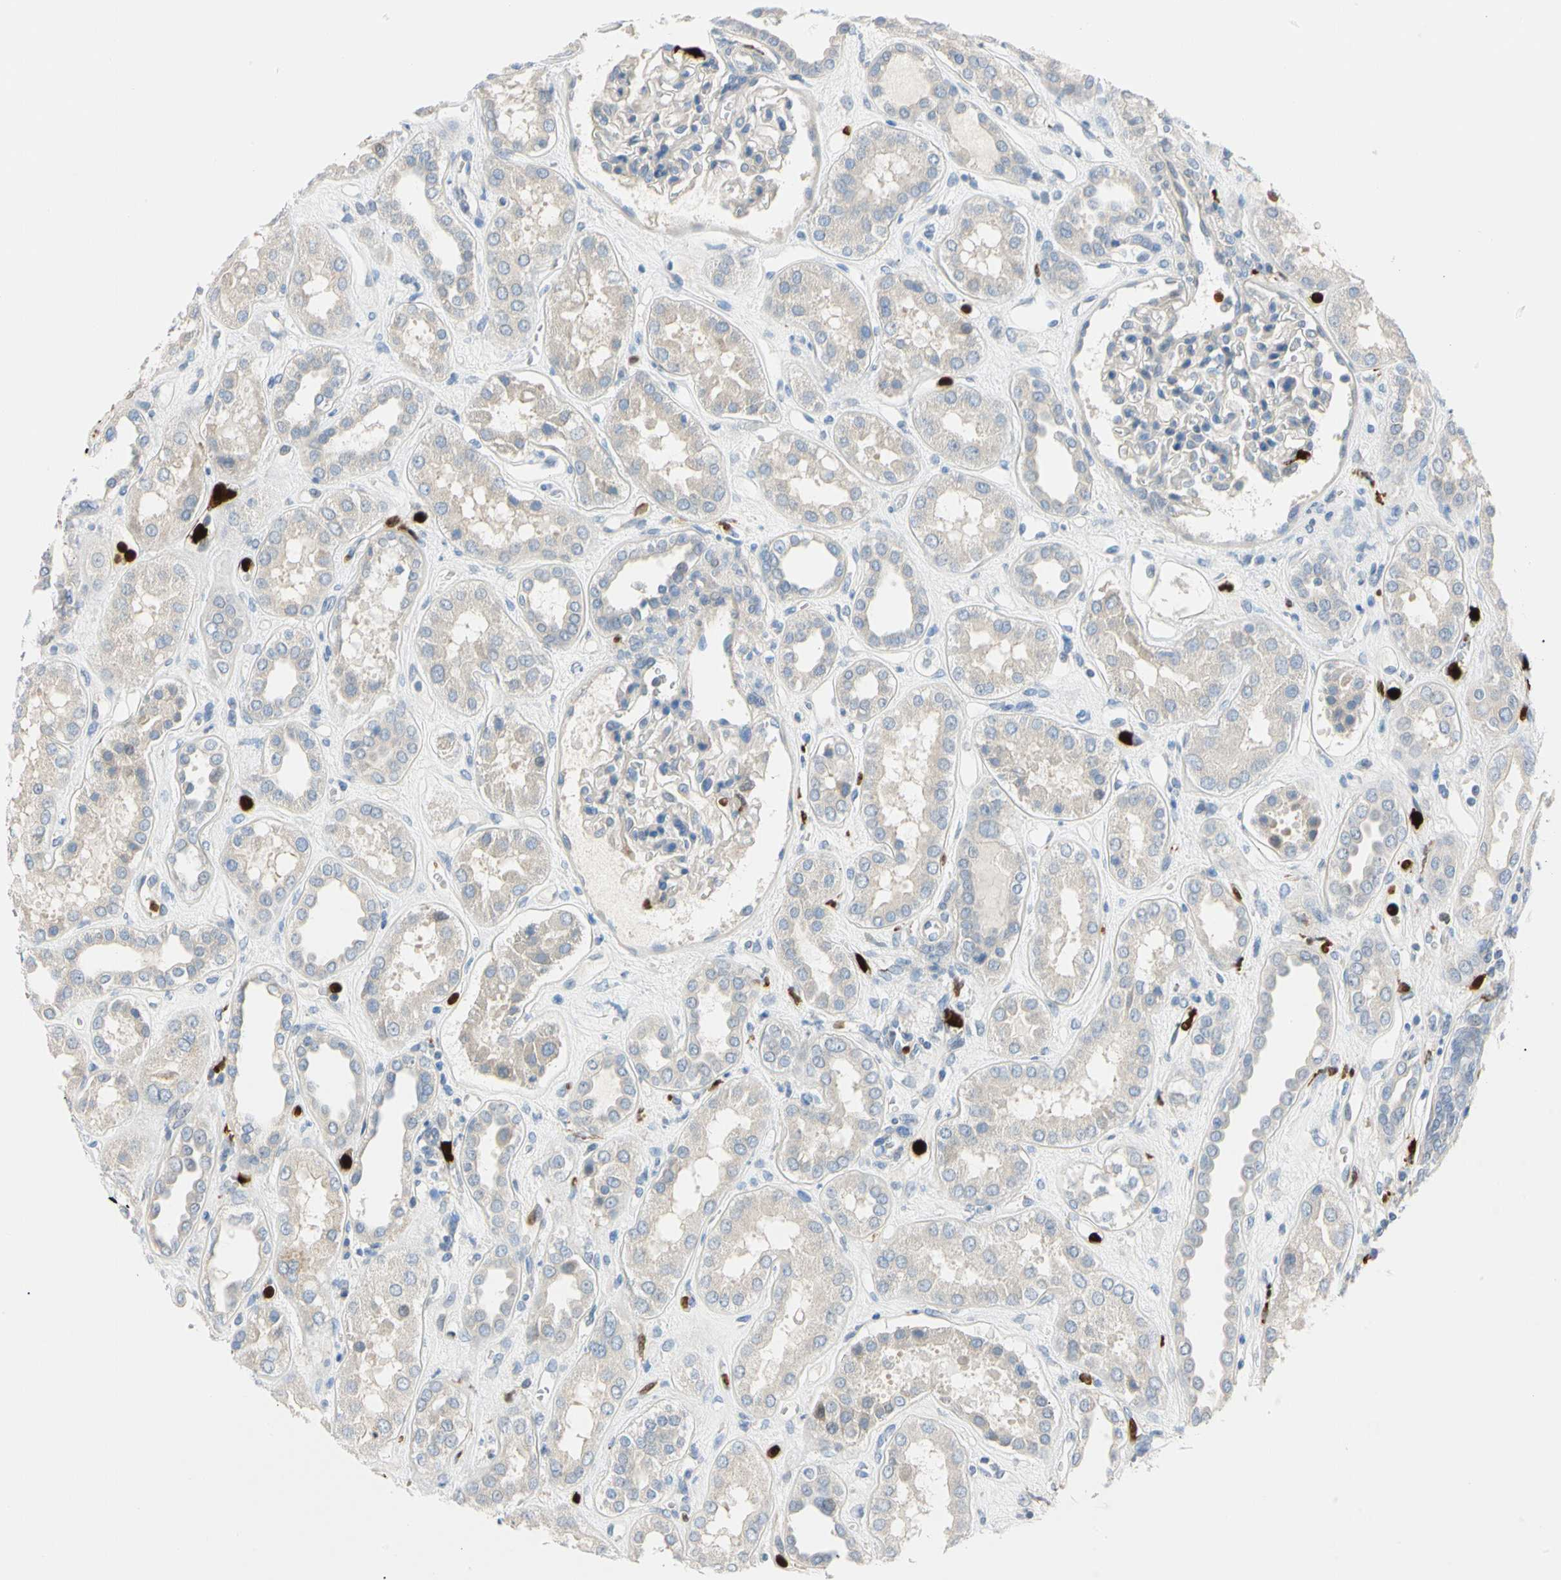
{"staining": {"intensity": "negative", "quantity": "none", "location": "none"}, "tissue": "kidney", "cell_type": "Cells in glomeruli", "image_type": "normal", "snomed": [{"axis": "morphology", "description": "Normal tissue, NOS"}, {"axis": "topography", "description": "Kidney"}], "caption": "Immunohistochemistry (IHC) histopathology image of normal kidney stained for a protein (brown), which demonstrates no staining in cells in glomeruli.", "gene": "TRAF5", "patient": {"sex": "male", "age": 59}}